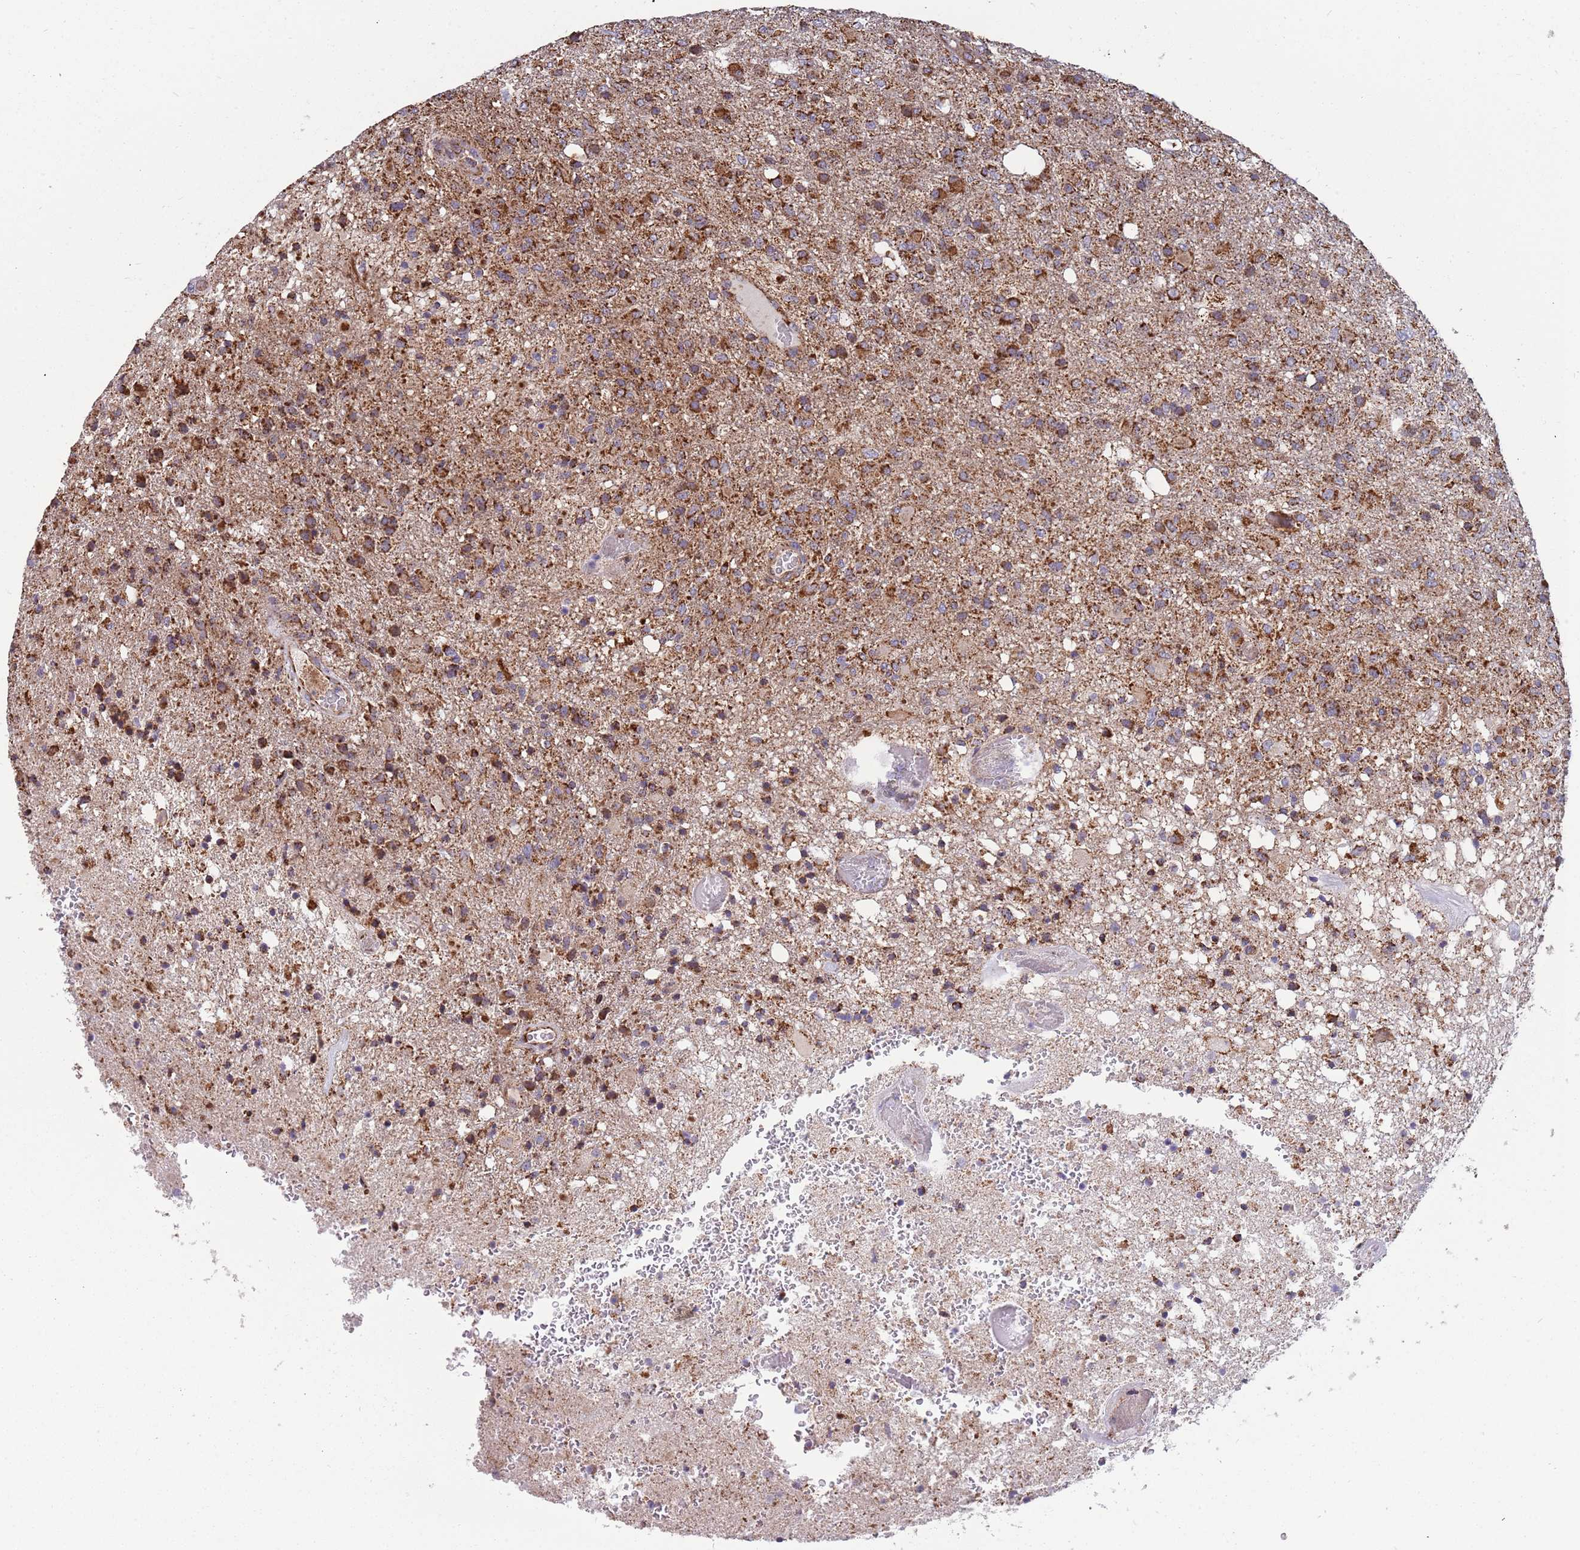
{"staining": {"intensity": "strong", "quantity": ">75%", "location": "cytoplasmic/membranous"}, "tissue": "glioma", "cell_type": "Tumor cells", "image_type": "cancer", "snomed": [{"axis": "morphology", "description": "Glioma, malignant, High grade"}, {"axis": "topography", "description": "Brain"}], "caption": "A high-resolution image shows IHC staining of glioma, which reveals strong cytoplasmic/membranous staining in about >75% of tumor cells.", "gene": "VPS16", "patient": {"sex": "female", "age": 74}}